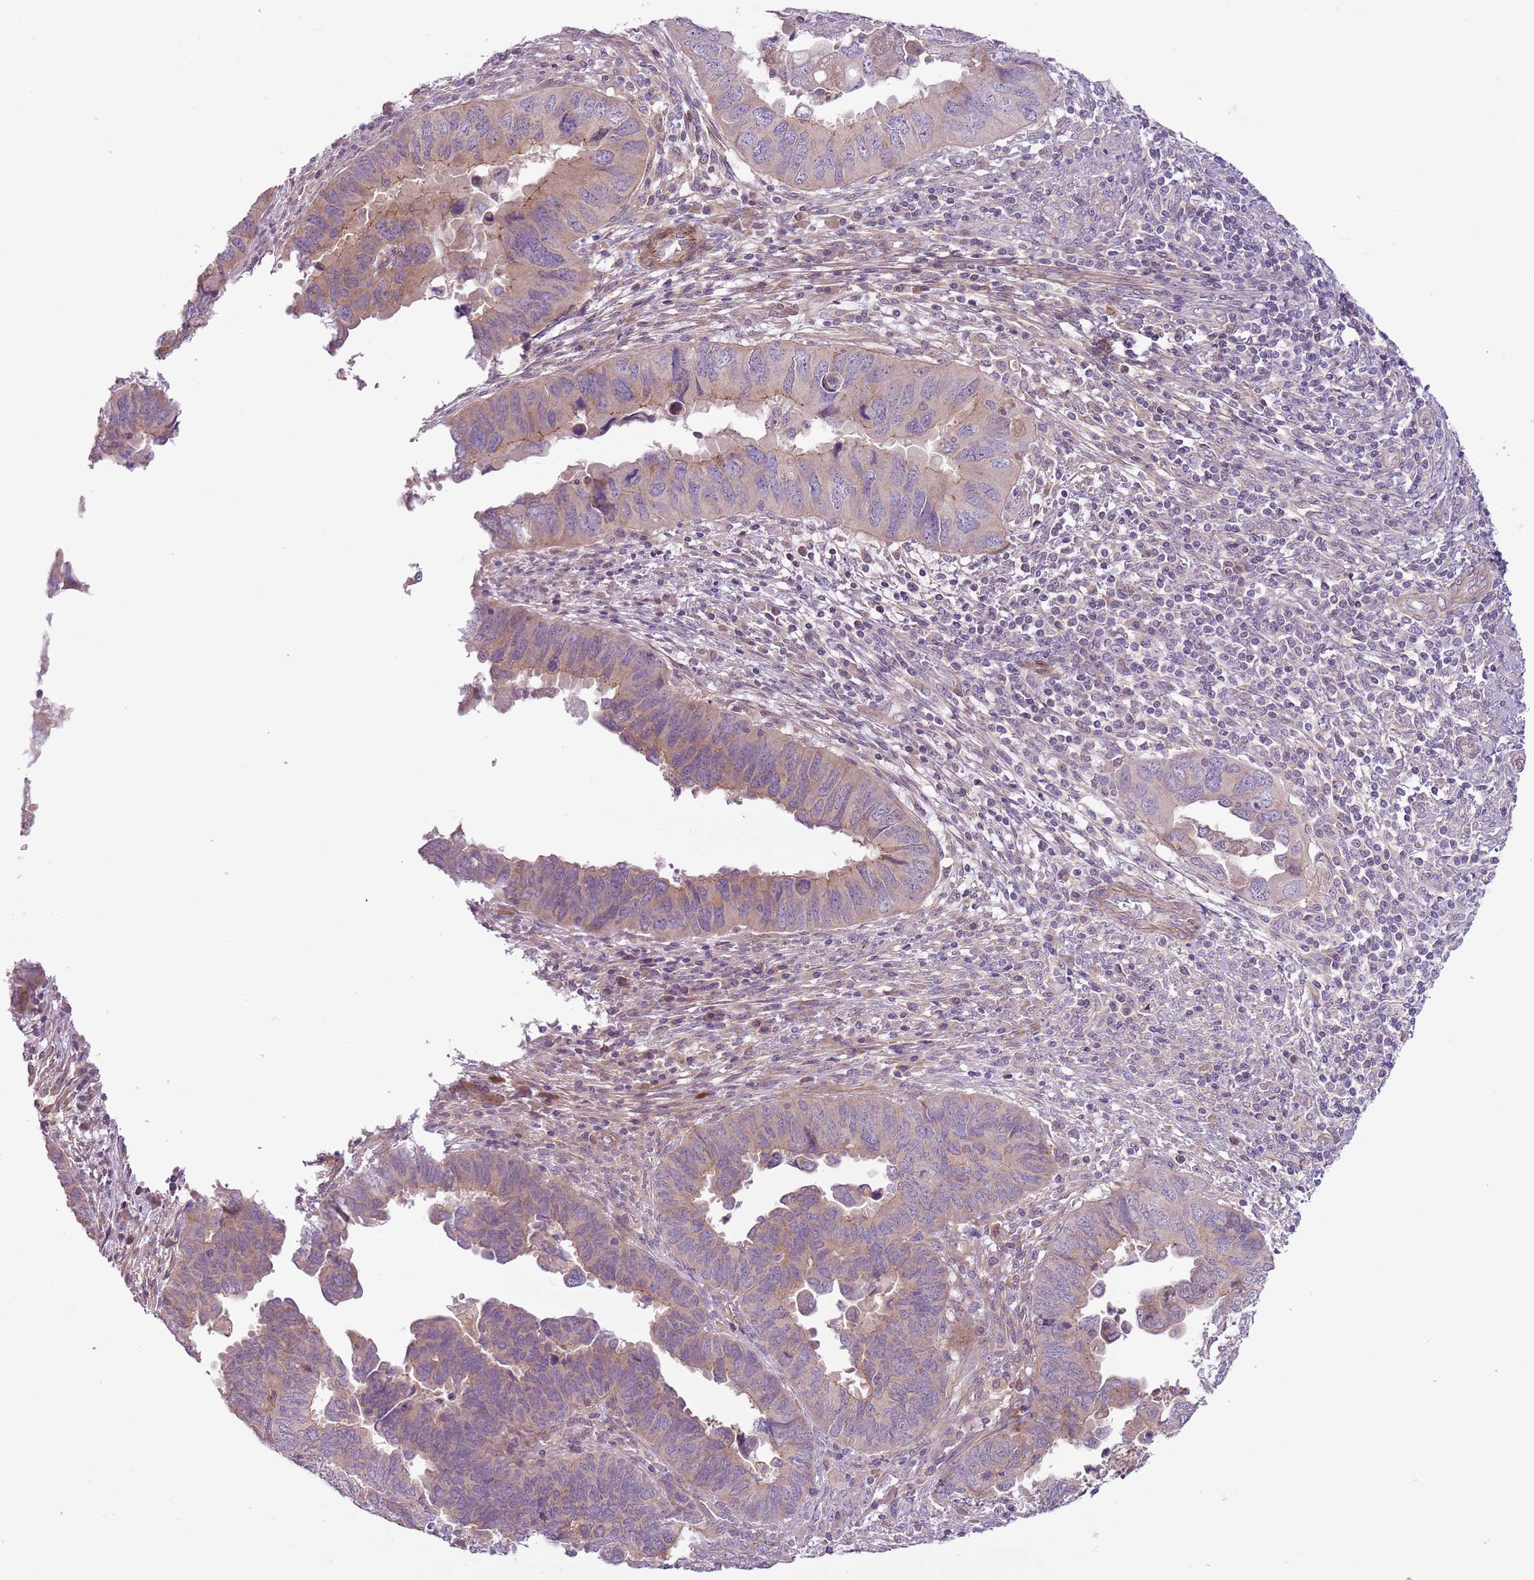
{"staining": {"intensity": "weak", "quantity": "25%-75%", "location": "cytoplasmic/membranous"}, "tissue": "endometrial cancer", "cell_type": "Tumor cells", "image_type": "cancer", "snomed": [{"axis": "morphology", "description": "Adenocarcinoma, NOS"}, {"axis": "topography", "description": "Endometrium"}], "caption": "Immunohistochemical staining of endometrial cancer reveals low levels of weak cytoplasmic/membranous protein positivity in about 25%-75% of tumor cells.", "gene": "MRO", "patient": {"sex": "female", "age": 79}}